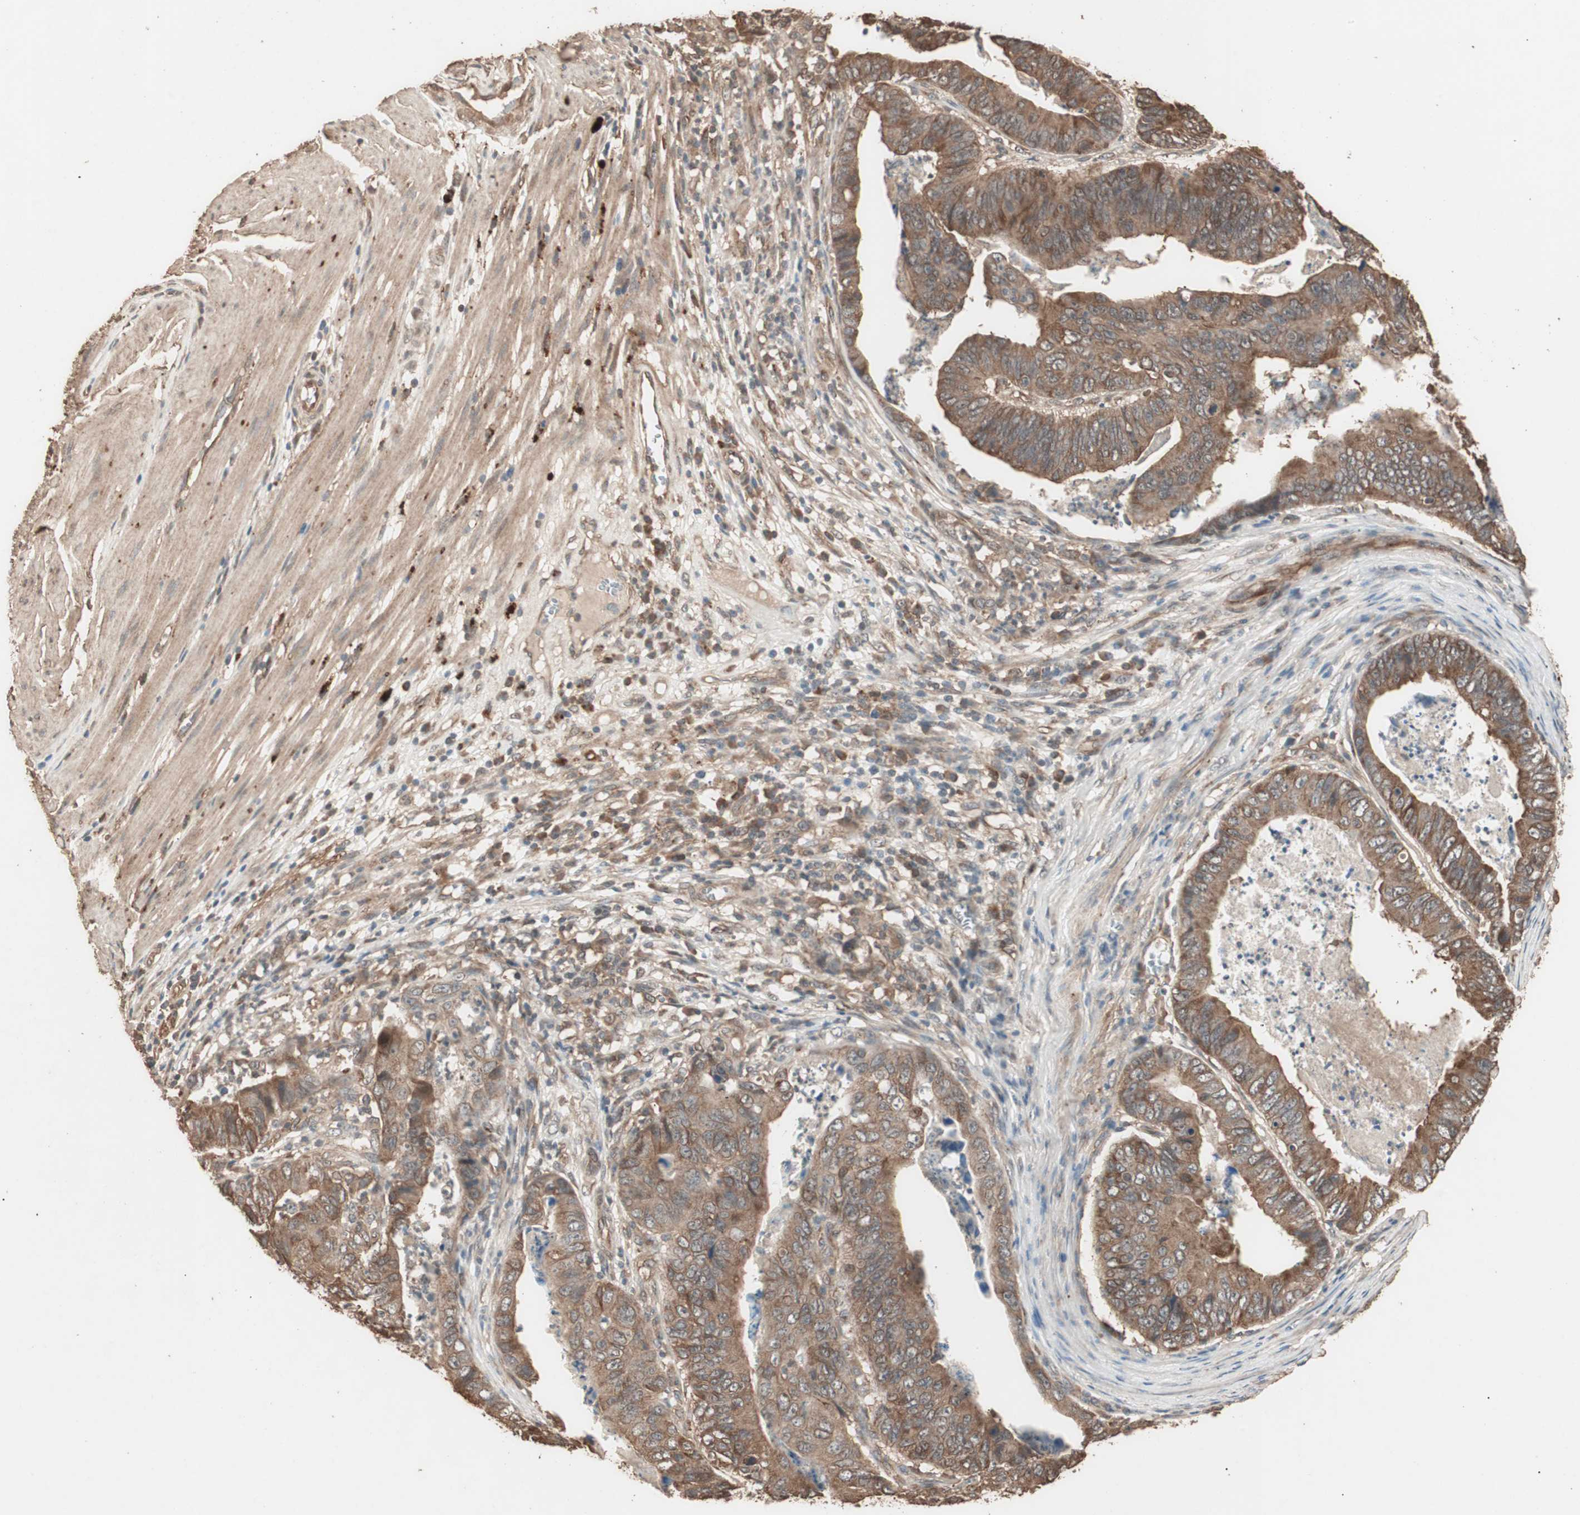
{"staining": {"intensity": "moderate", "quantity": ">75%", "location": "cytoplasmic/membranous"}, "tissue": "stomach cancer", "cell_type": "Tumor cells", "image_type": "cancer", "snomed": [{"axis": "morphology", "description": "Adenocarcinoma, NOS"}, {"axis": "topography", "description": "Stomach, lower"}], "caption": "The histopathology image shows immunohistochemical staining of stomach cancer (adenocarcinoma). There is moderate cytoplasmic/membranous positivity is present in about >75% of tumor cells.", "gene": "CCN4", "patient": {"sex": "male", "age": 77}}